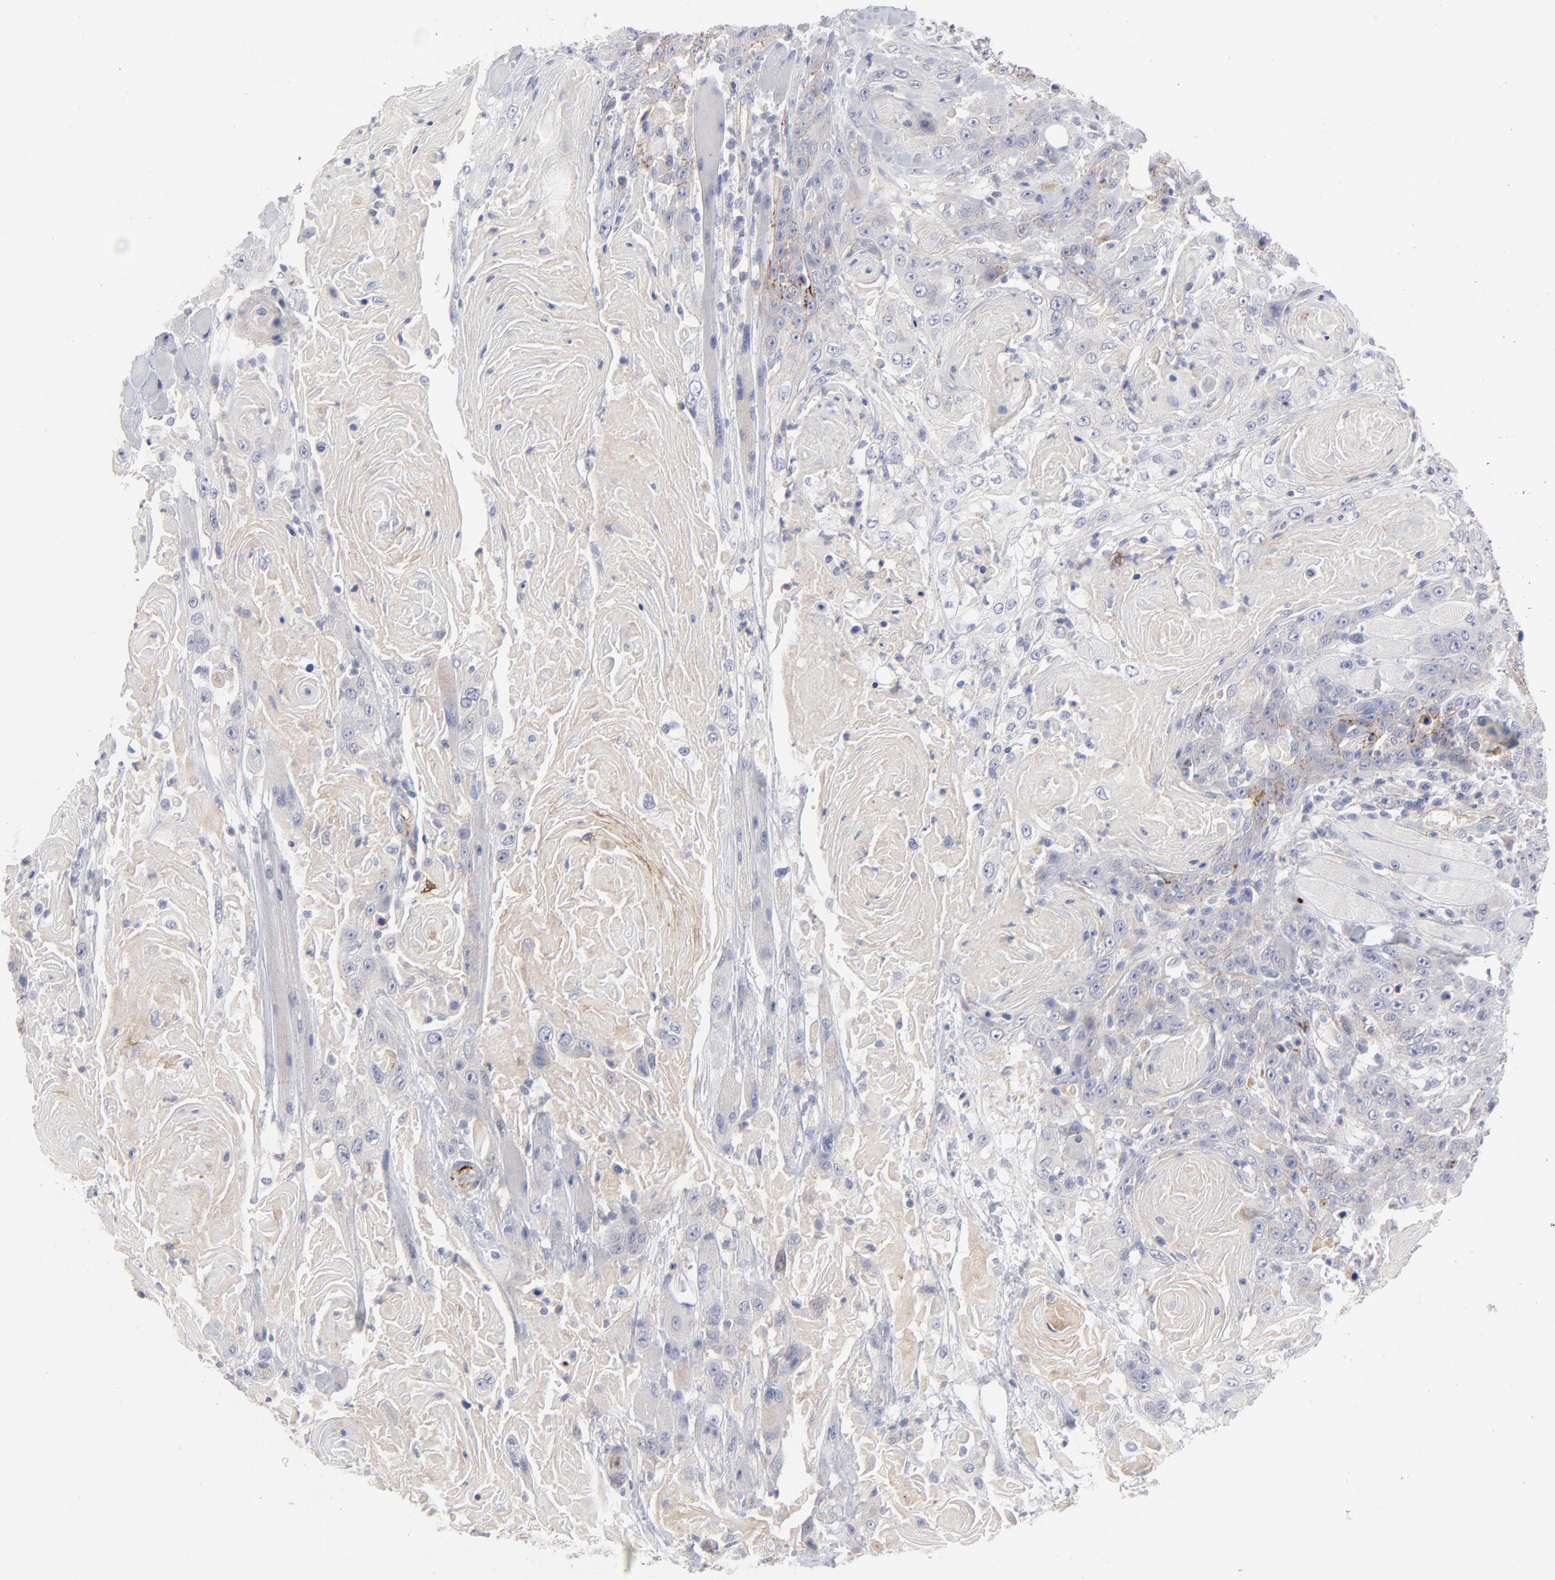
{"staining": {"intensity": "moderate", "quantity": "25%-75%", "location": "cytoplasmic/membranous"}, "tissue": "head and neck cancer", "cell_type": "Tumor cells", "image_type": "cancer", "snomed": [{"axis": "morphology", "description": "Squamous cell carcinoma, NOS"}, {"axis": "topography", "description": "Head-Neck"}], "caption": "This histopathology image reveals head and neck cancer stained with IHC to label a protein in brown. The cytoplasmic/membranous of tumor cells show moderate positivity for the protein. Nuclei are counter-stained blue.", "gene": "CCR3", "patient": {"sex": "female", "age": 84}}